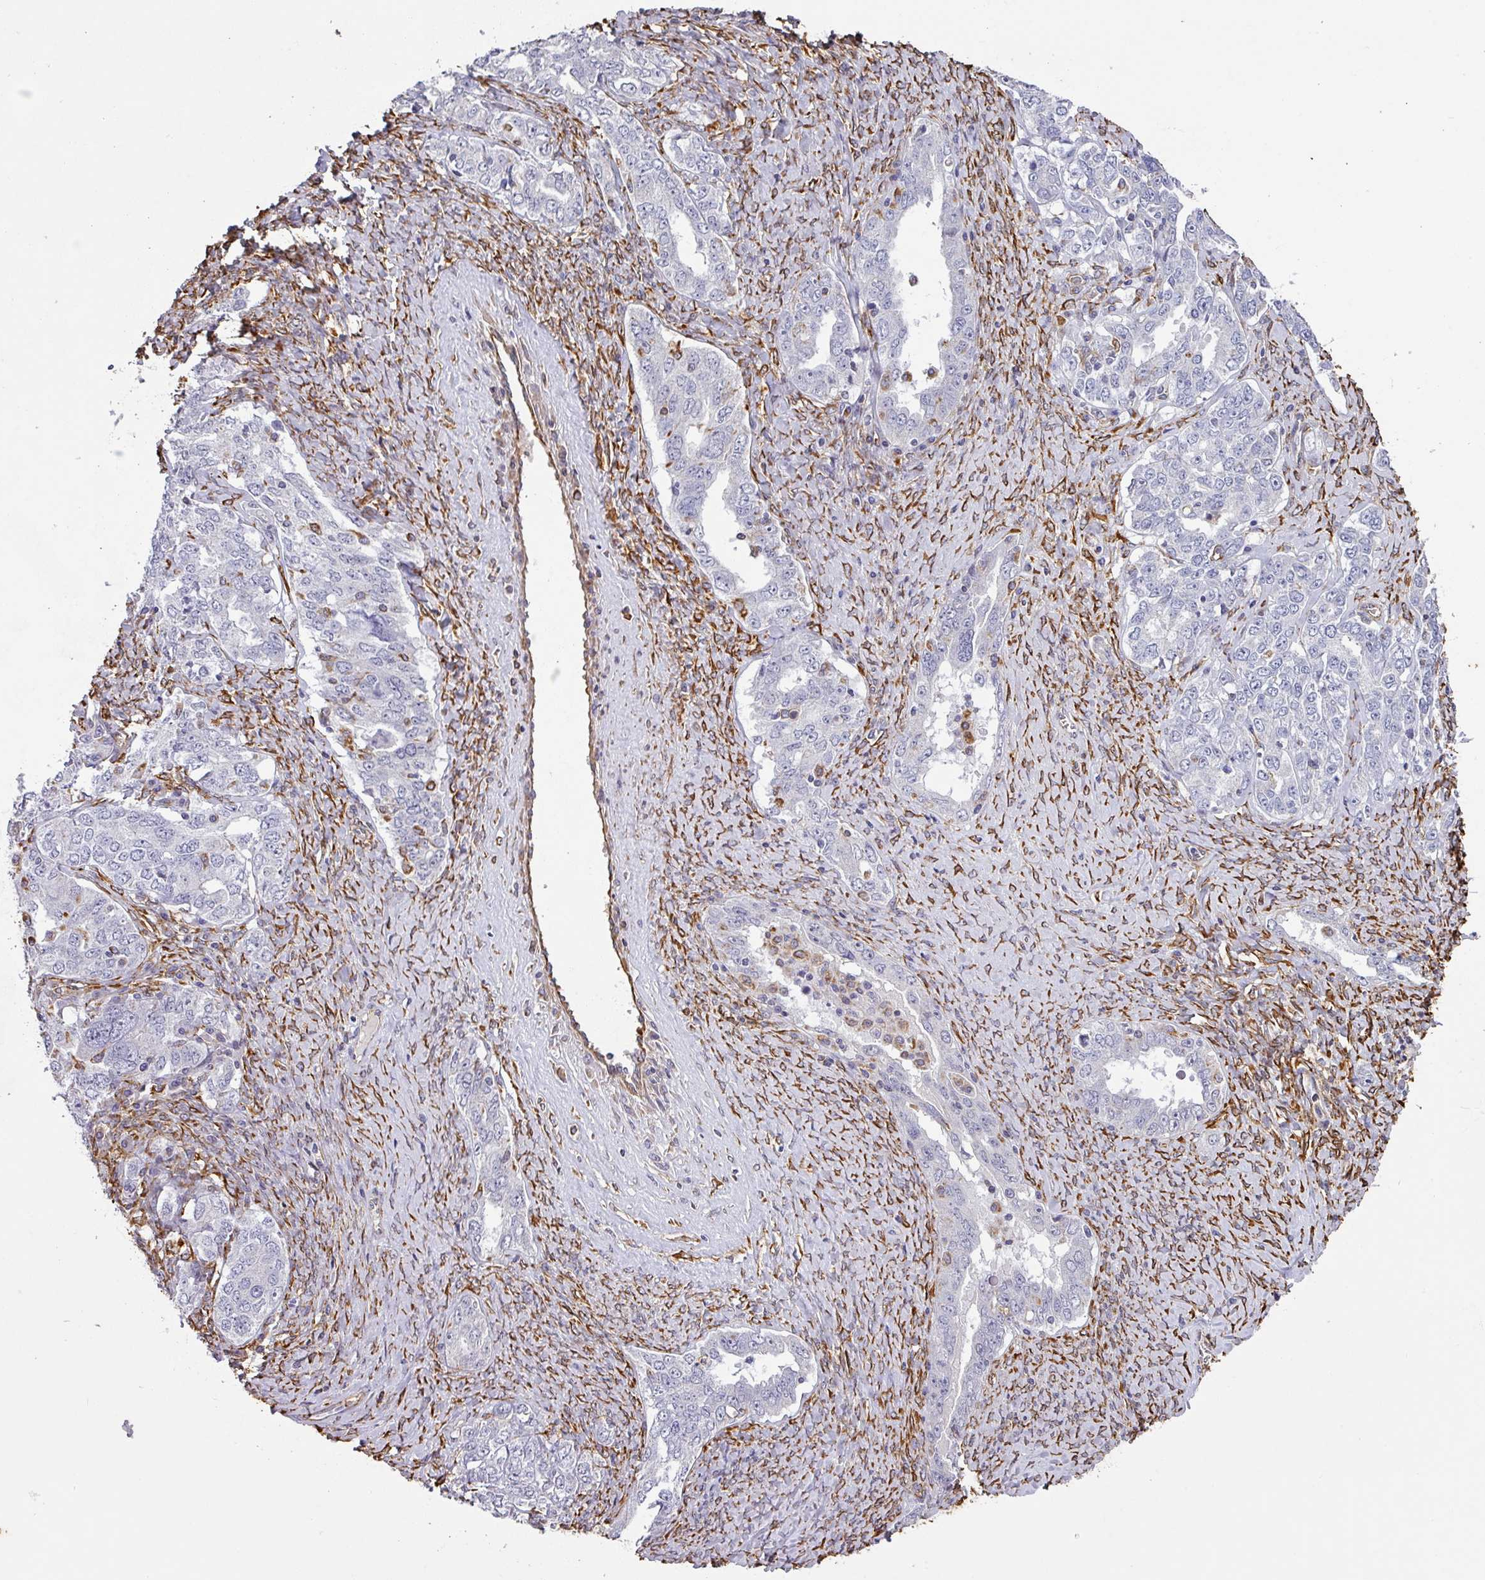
{"staining": {"intensity": "moderate", "quantity": "<25%", "location": "cytoplasmic/membranous"}, "tissue": "ovarian cancer", "cell_type": "Tumor cells", "image_type": "cancer", "snomed": [{"axis": "morphology", "description": "Carcinoma, endometroid"}, {"axis": "topography", "description": "Ovary"}], "caption": "Ovarian cancer (endometroid carcinoma) stained for a protein (brown) shows moderate cytoplasmic/membranous positive expression in about <25% of tumor cells.", "gene": "ZNF280C", "patient": {"sex": "female", "age": 62}}